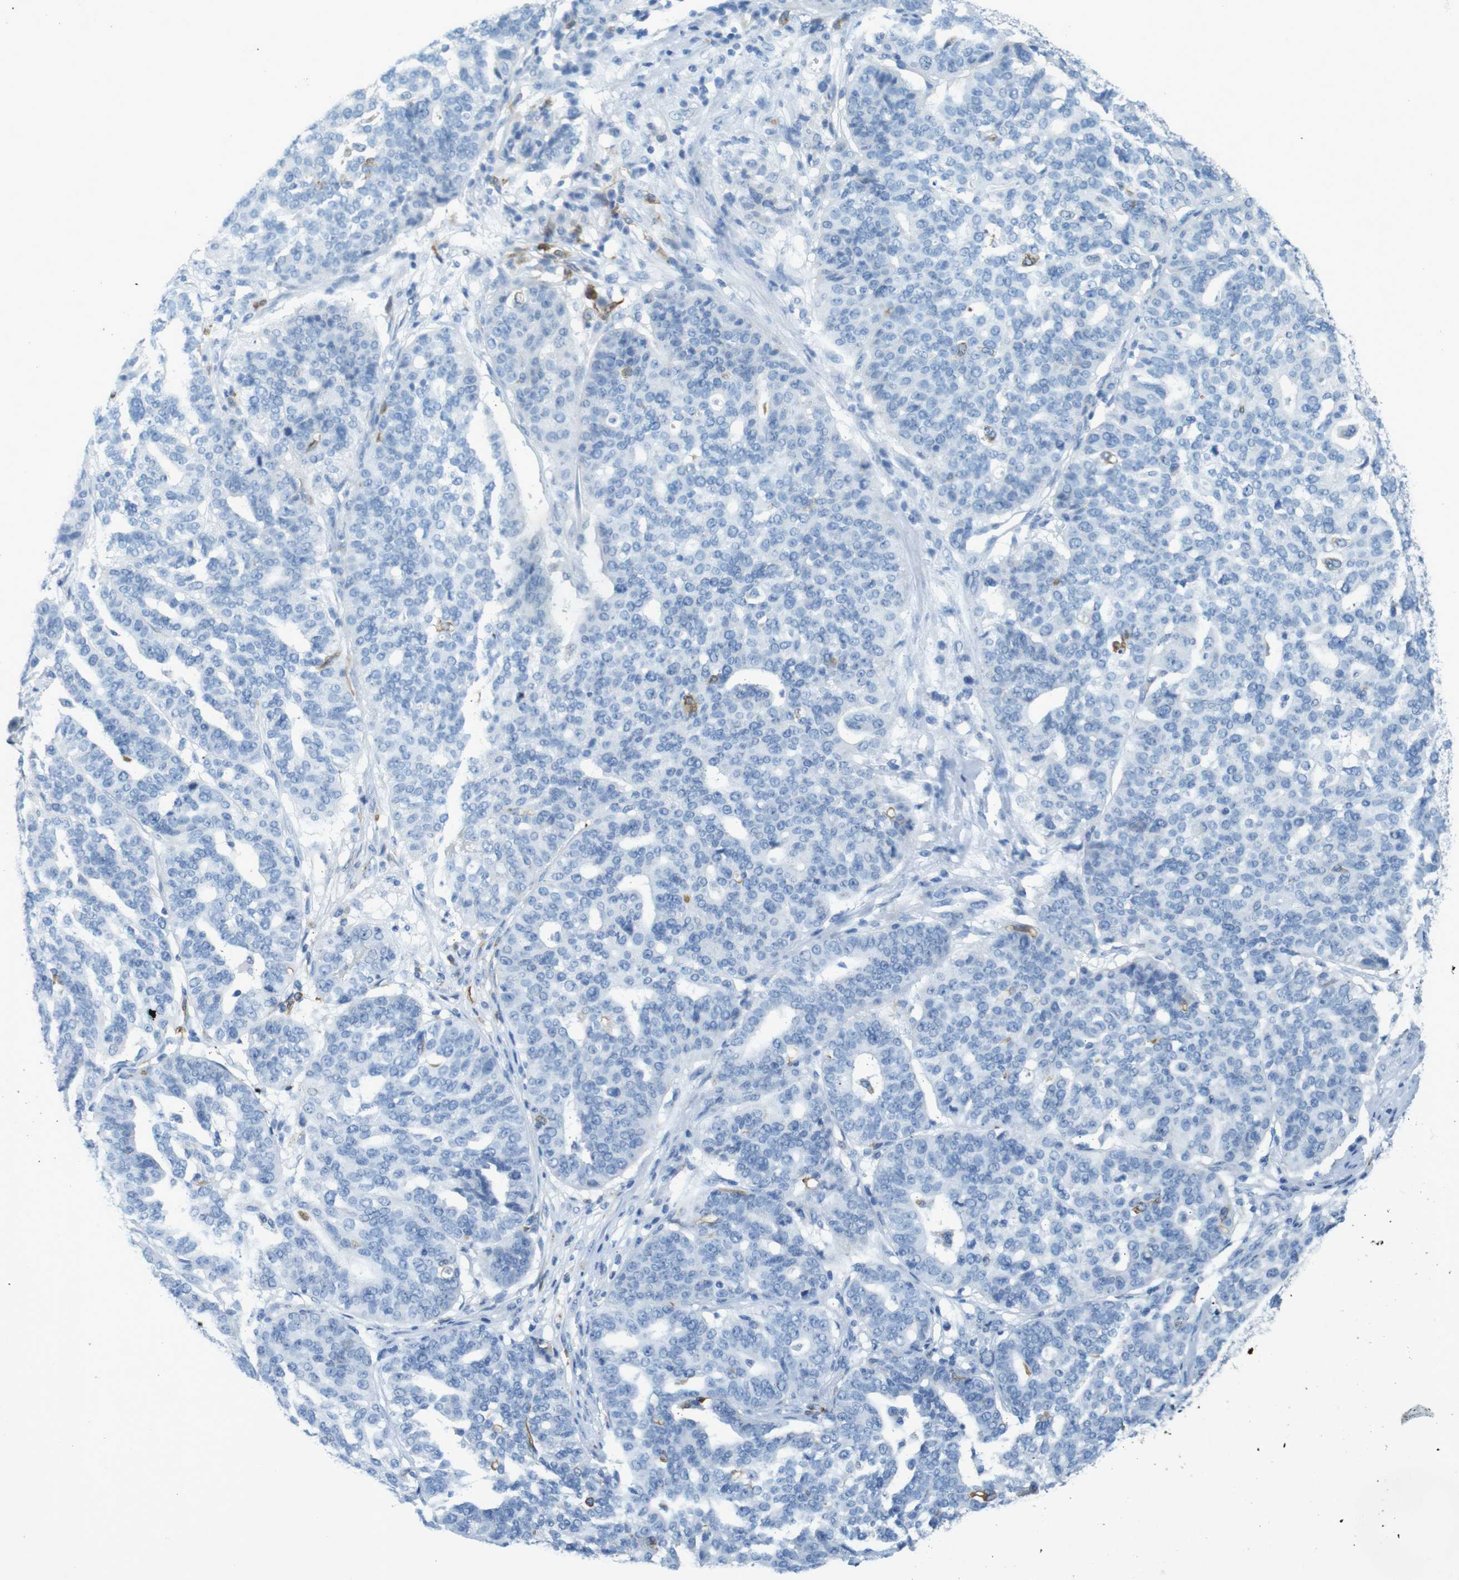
{"staining": {"intensity": "negative", "quantity": "none", "location": "none"}, "tissue": "ovarian cancer", "cell_type": "Tumor cells", "image_type": "cancer", "snomed": [{"axis": "morphology", "description": "Cystadenocarcinoma, serous, NOS"}, {"axis": "topography", "description": "Ovary"}], "caption": "The image demonstrates no significant staining in tumor cells of serous cystadenocarcinoma (ovarian). (Stains: DAB immunohistochemistry with hematoxylin counter stain, Microscopy: brightfield microscopy at high magnification).", "gene": "CD320", "patient": {"sex": "female", "age": 59}}